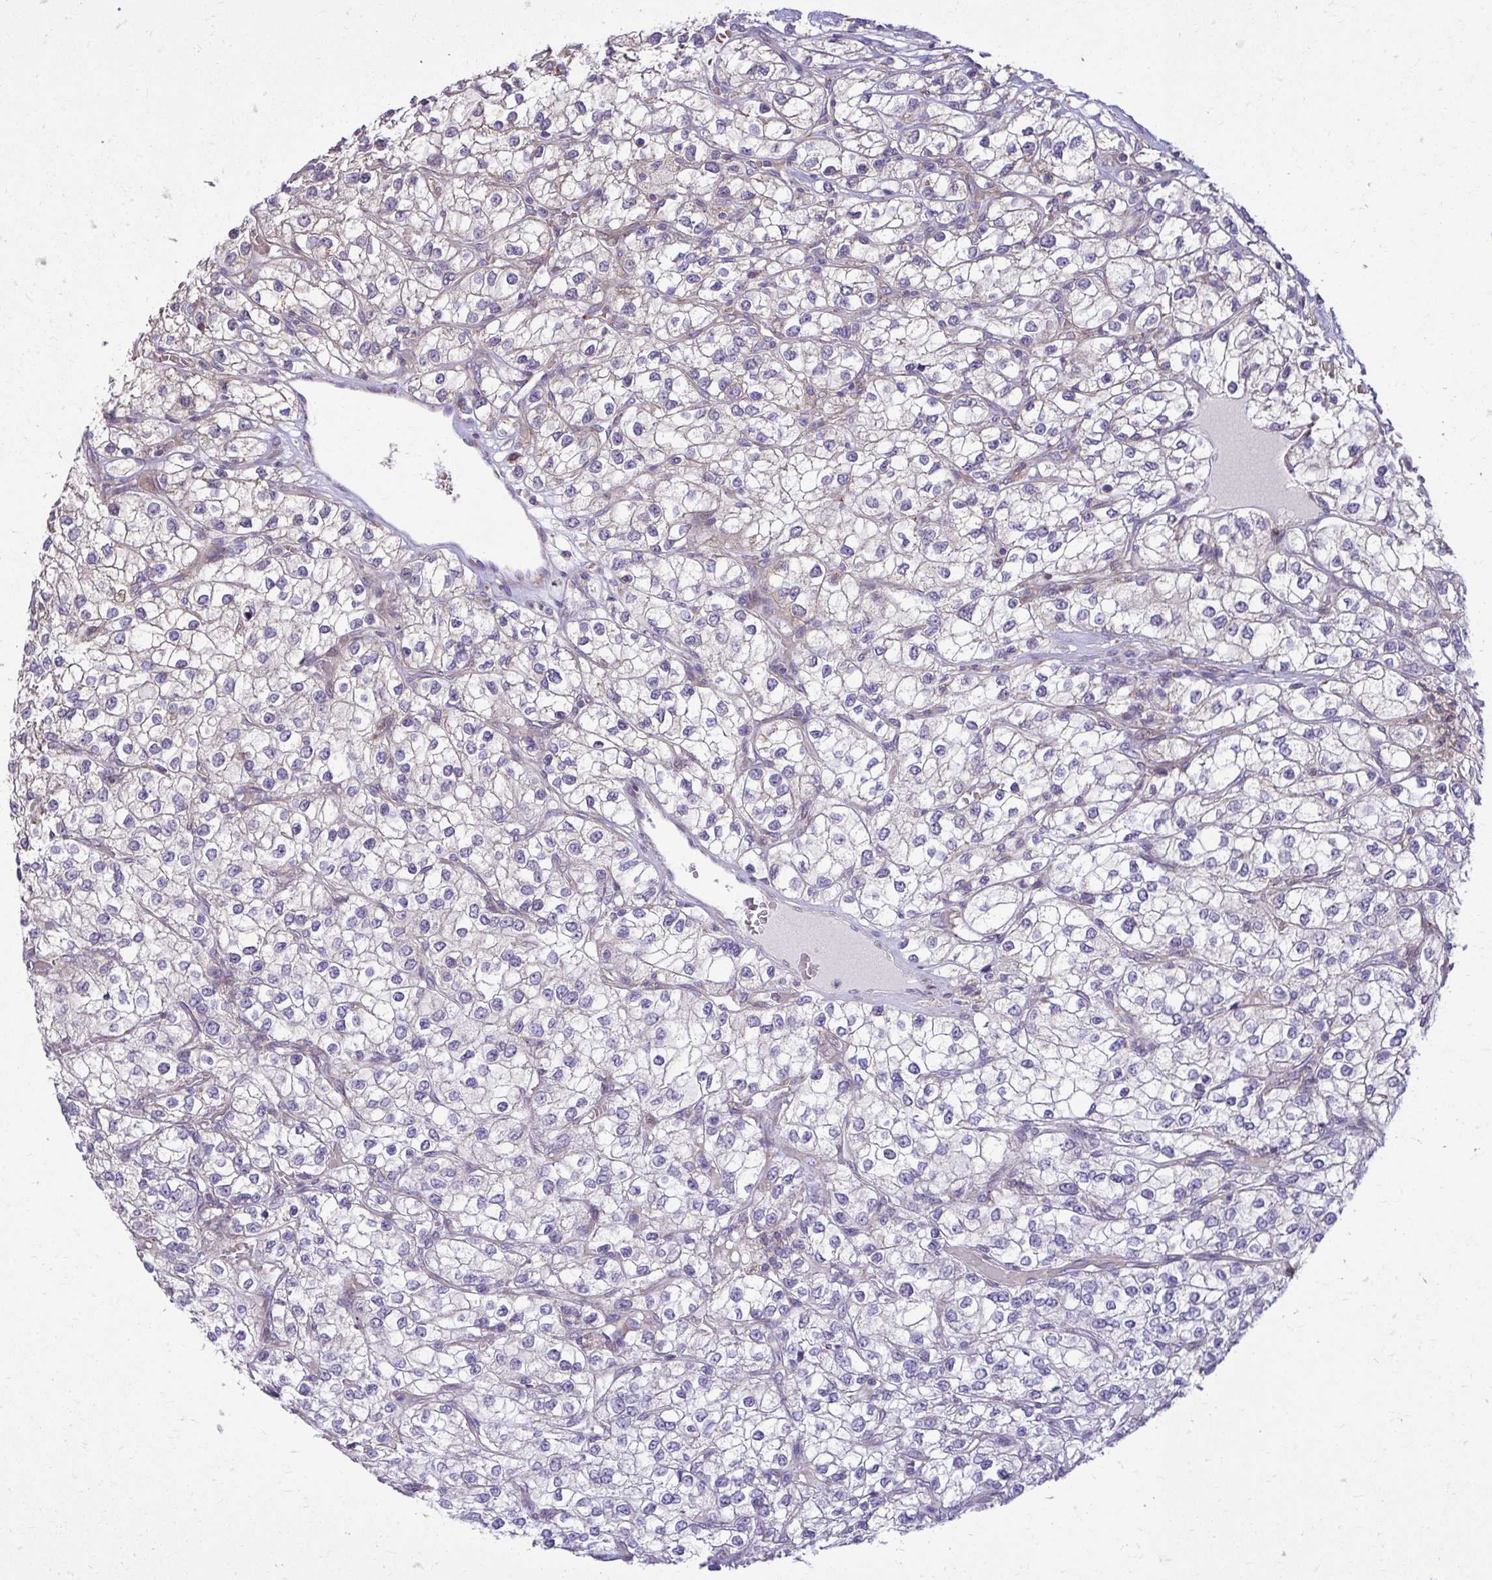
{"staining": {"intensity": "negative", "quantity": "none", "location": "none"}, "tissue": "renal cancer", "cell_type": "Tumor cells", "image_type": "cancer", "snomed": [{"axis": "morphology", "description": "Adenocarcinoma, NOS"}, {"axis": "topography", "description": "Kidney"}], "caption": "Immunohistochemical staining of human renal cancer demonstrates no significant staining in tumor cells.", "gene": "GPRIN3", "patient": {"sex": "male", "age": 80}}